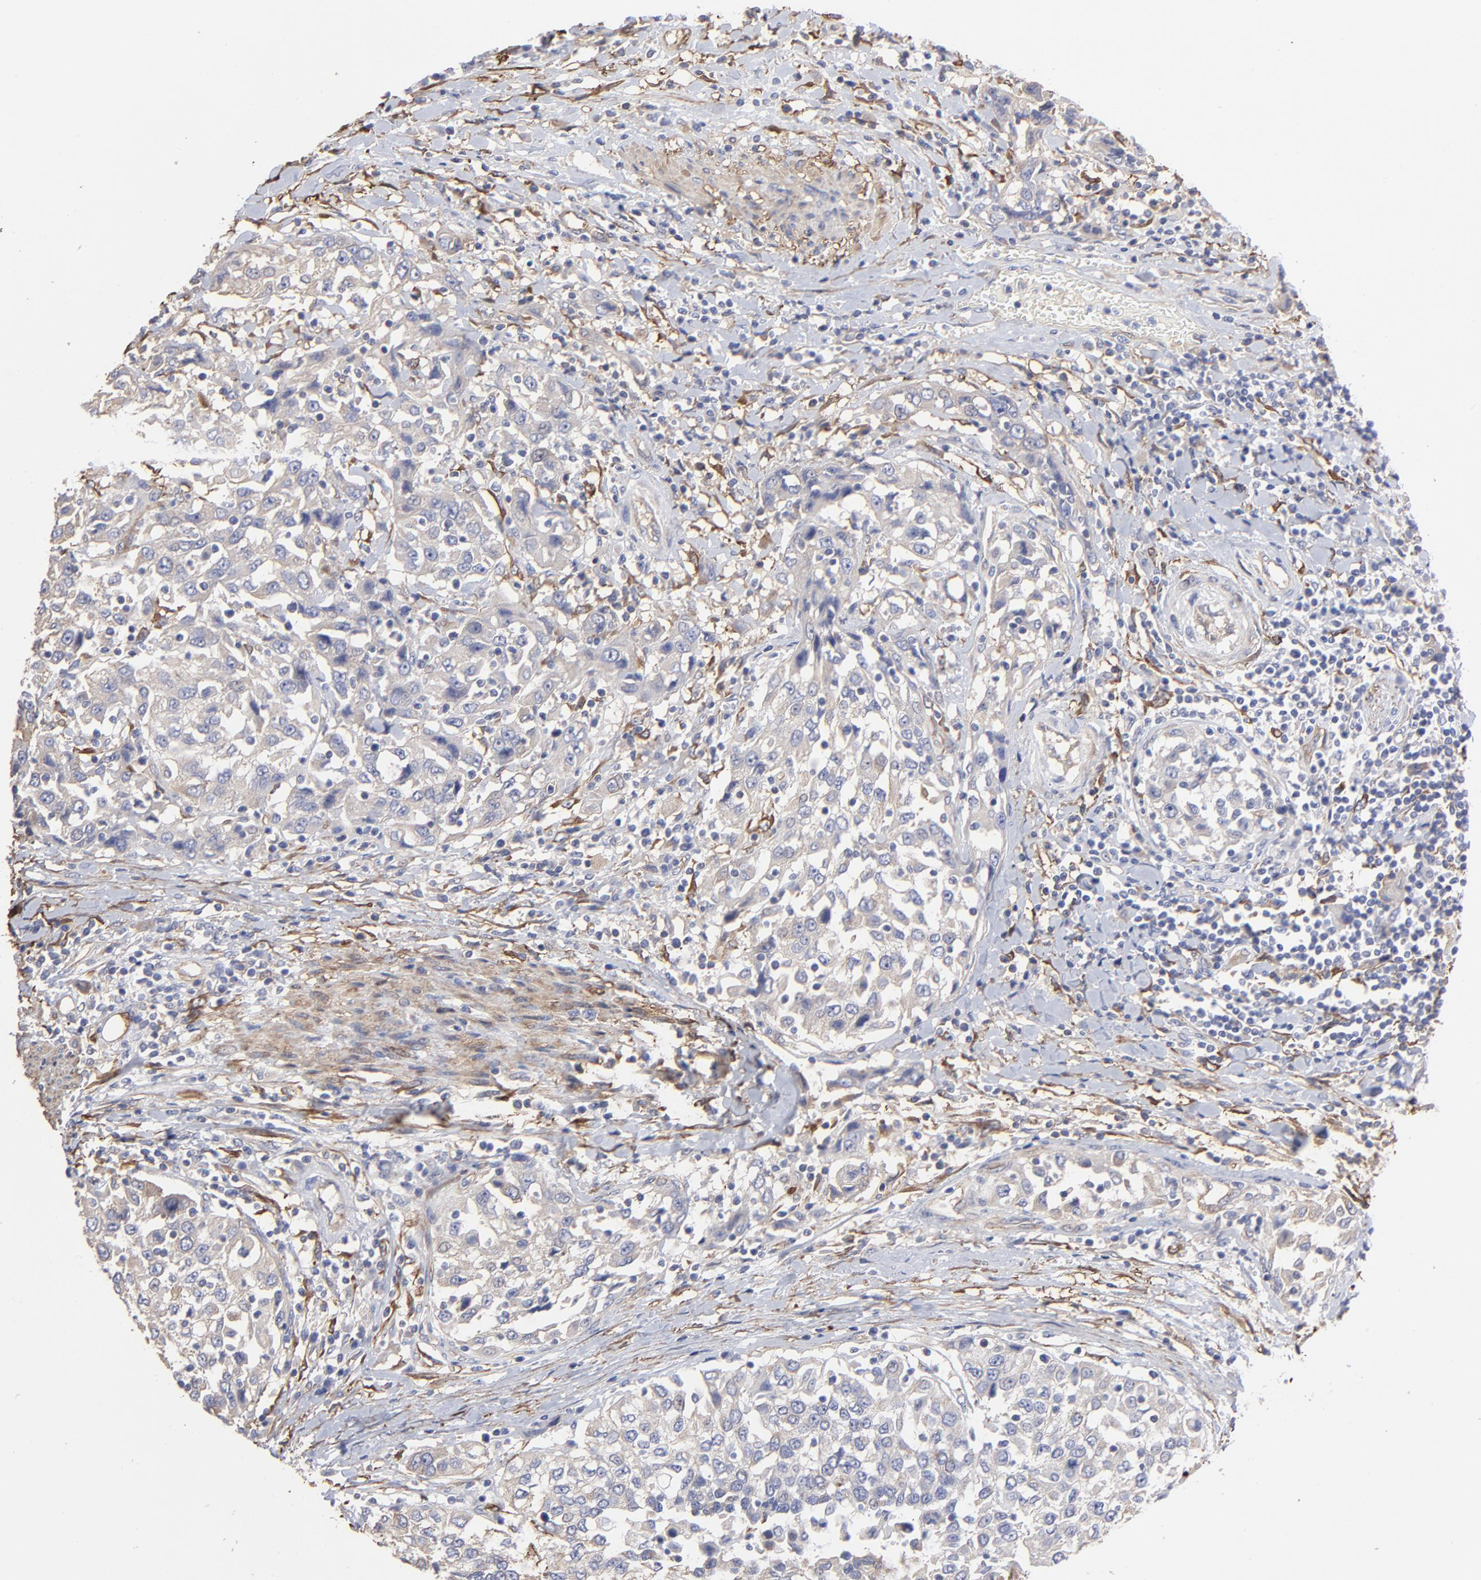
{"staining": {"intensity": "weak", "quantity": "<25%", "location": "cytoplasmic/membranous"}, "tissue": "urothelial cancer", "cell_type": "Tumor cells", "image_type": "cancer", "snomed": [{"axis": "morphology", "description": "Urothelial carcinoma, High grade"}, {"axis": "topography", "description": "Urinary bladder"}], "caption": "This is a image of IHC staining of urothelial cancer, which shows no positivity in tumor cells. Brightfield microscopy of immunohistochemistry (IHC) stained with DAB (3,3'-diaminobenzidine) (brown) and hematoxylin (blue), captured at high magnification.", "gene": "CILP", "patient": {"sex": "female", "age": 80}}